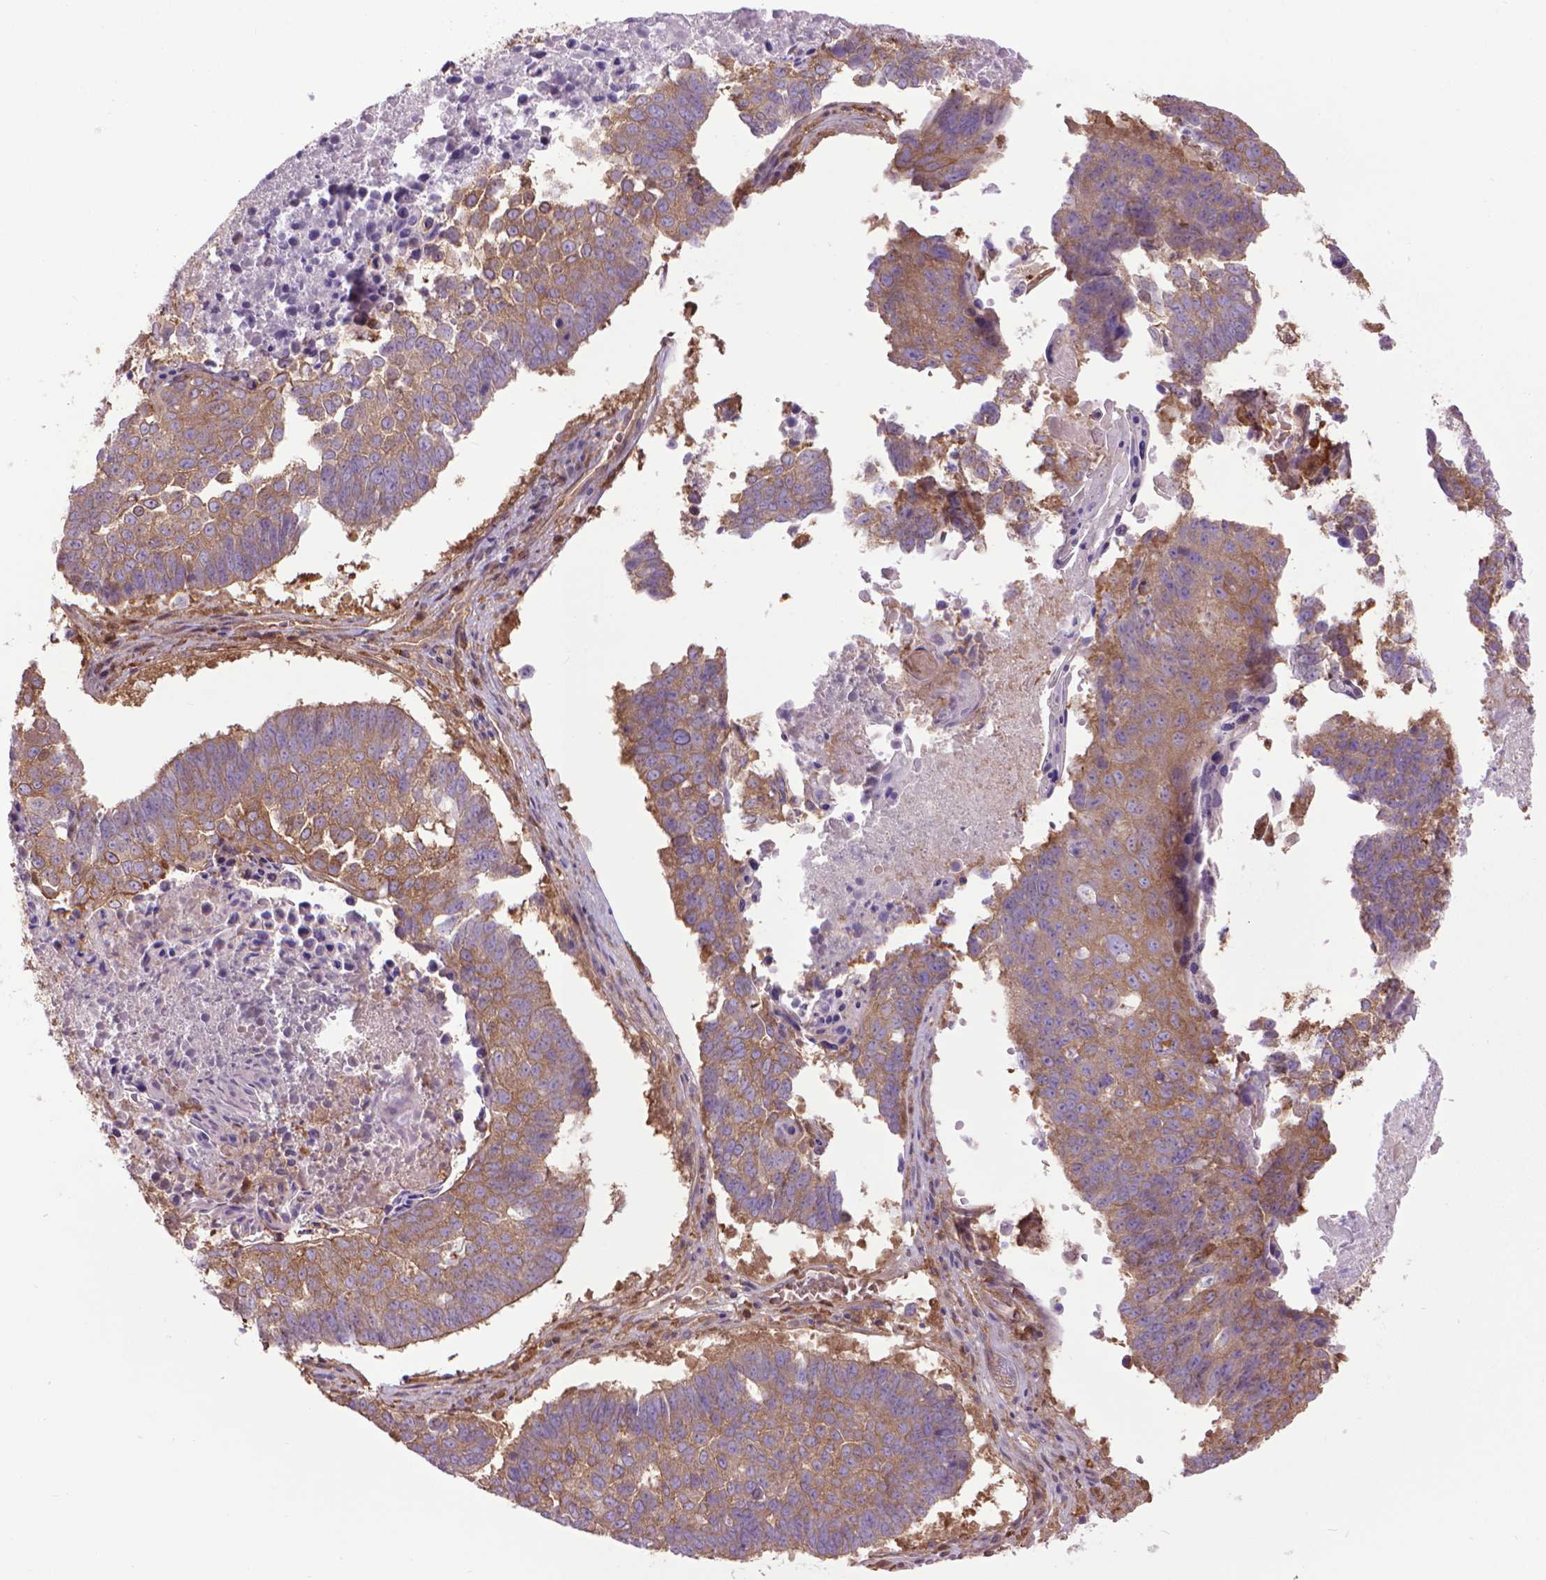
{"staining": {"intensity": "weak", "quantity": ">75%", "location": "cytoplasmic/membranous"}, "tissue": "lung cancer", "cell_type": "Tumor cells", "image_type": "cancer", "snomed": [{"axis": "morphology", "description": "Squamous cell carcinoma, NOS"}, {"axis": "topography", "description": "Lung"}], "caption": "Immunohistochemistry (IHC) of human lung cancer (squamous cell carcinoma) demonstrates low levels of weak cytoplasmic/membranous positivity in approximately >75% of tumor cells.", "gene": "CORO1B", "patient": {"sex": "male", "age": 73}}